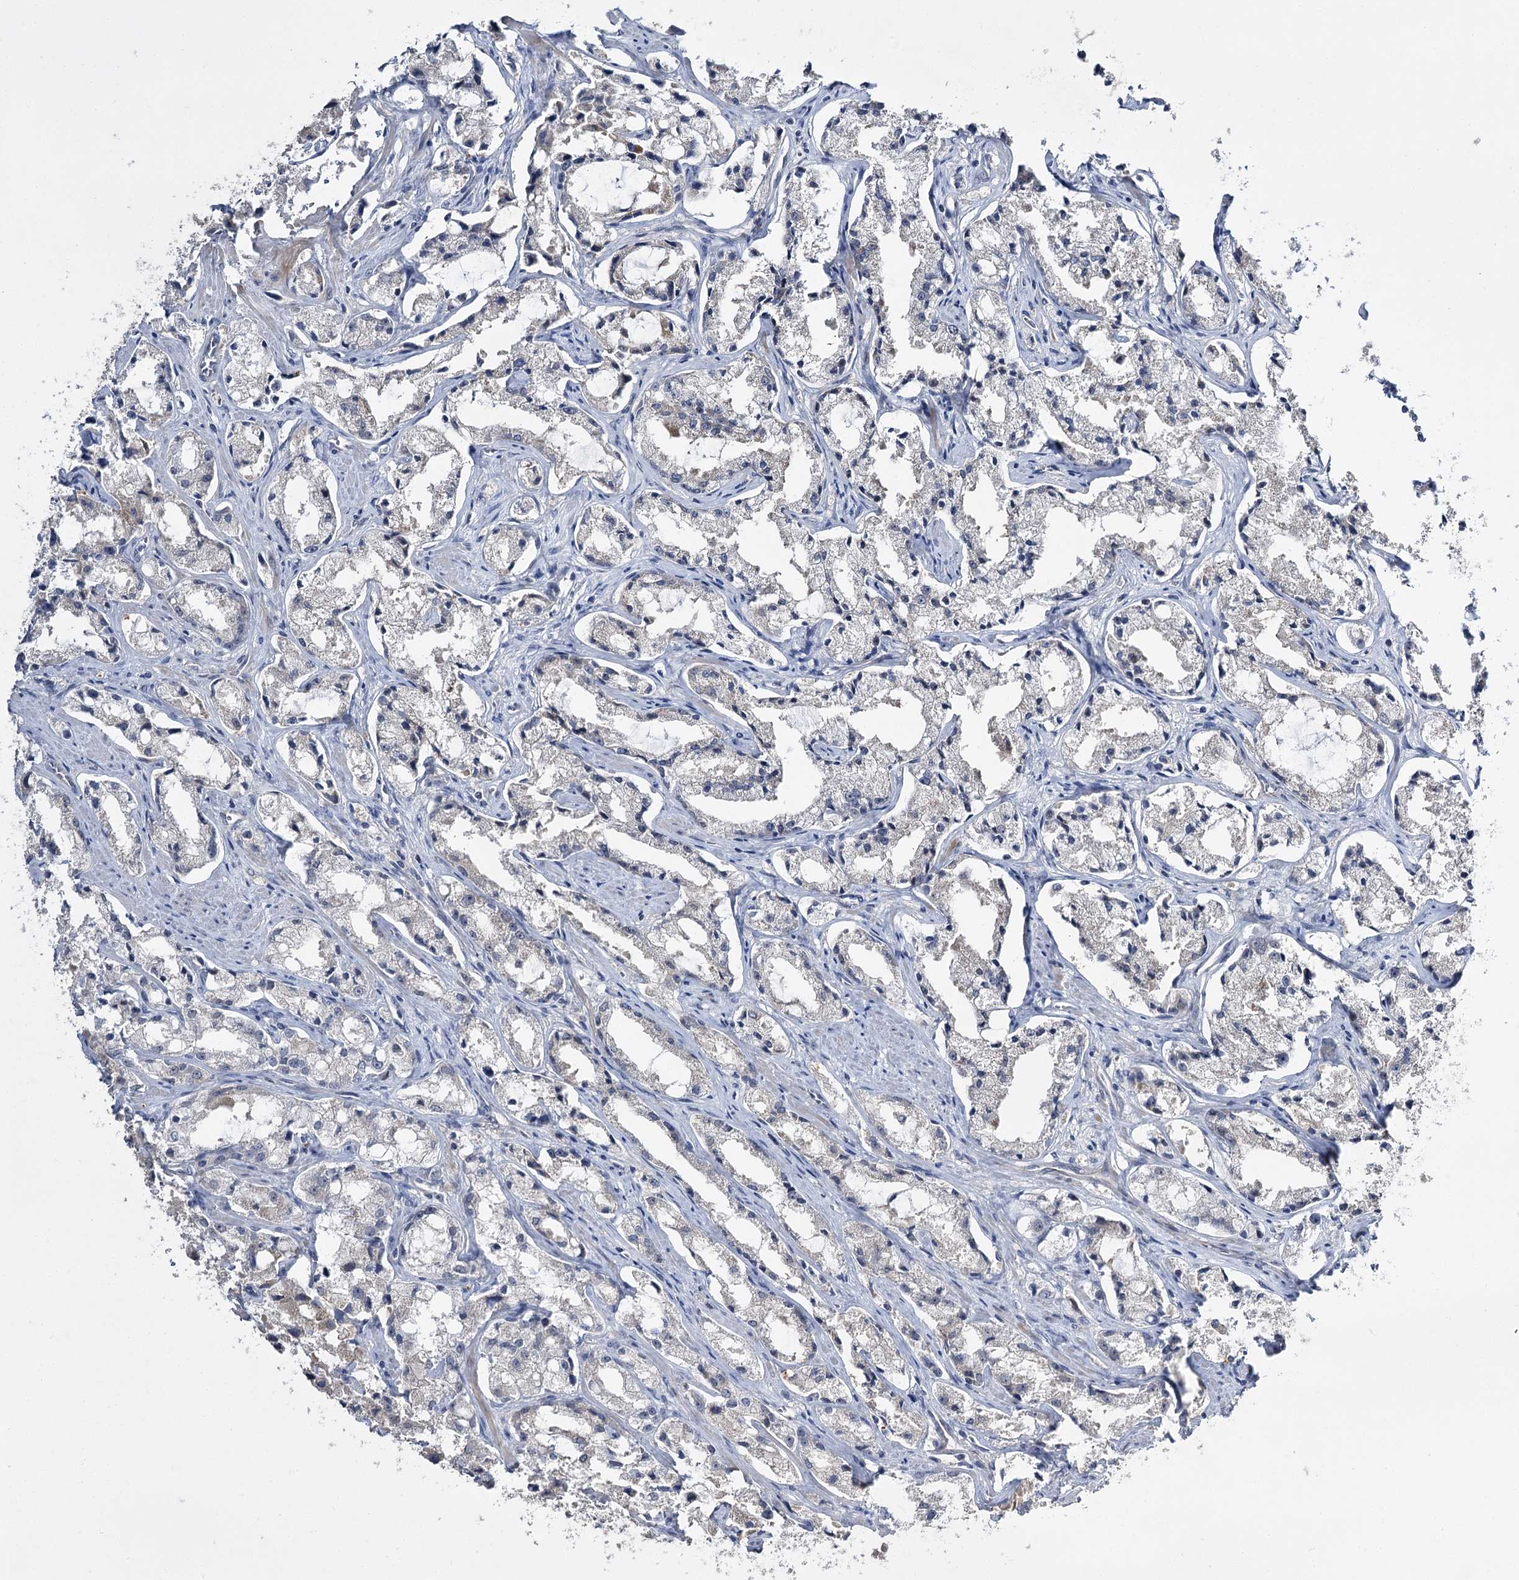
{"staining": {"intensity": "negative", "quantity": "none", "location": "none"}, "tissue": "prostate cancer", "cell_type": "Tumor cells", "image_type": "cancer", "snomed": [{"axis": "morphology", "description": "Adenocarcinoma, High grade"}, {"axis": "topography", "description": "Prostate"}], "caption": "A photomicrograph of human prostate adenocarcinoma (high-grade) is negative for staining in tumor cells.", "gene": "PHYHIPL", "patient": {"sex": "male", "age": 66}}